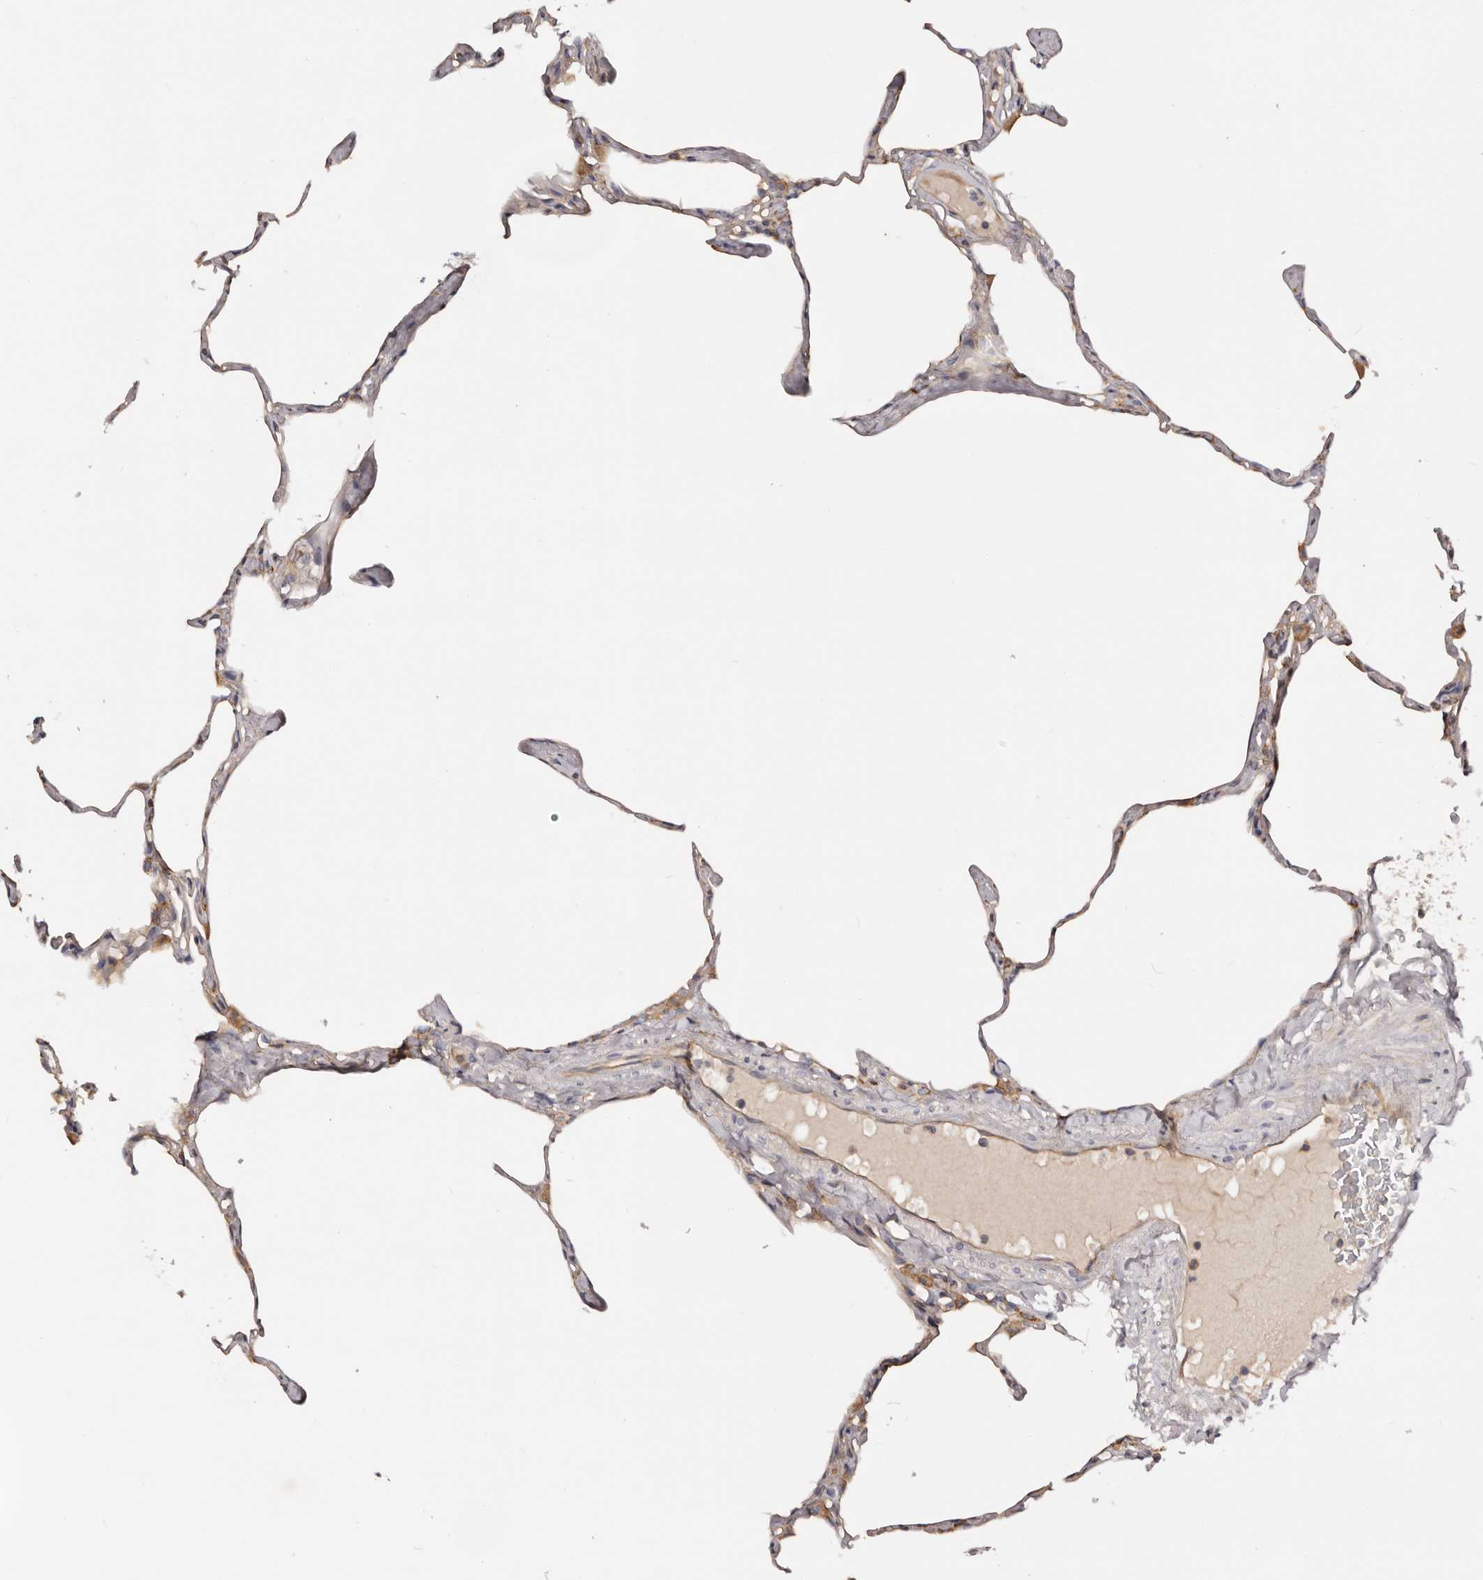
{"staining": {"intensity": "negative", "quantity": "none", "location": "none"}, "tissue": "lung", "cell_type": "Alveolar cells", "image_type": "normal", "snomed": [{"axis": "morphology", "description": "Normal tissue, NOS"}, {"axis": "topography", "description": "Lung"}], "caption": "This micrograph is of unremarkable lung stained with immunohistochemistry to label a protein in brown with the nuclei are counter-stained blue. There is no positivity in alveolar cells.", "gene": "DMRT2", "patient": {"sex": "male", "age": 65}}